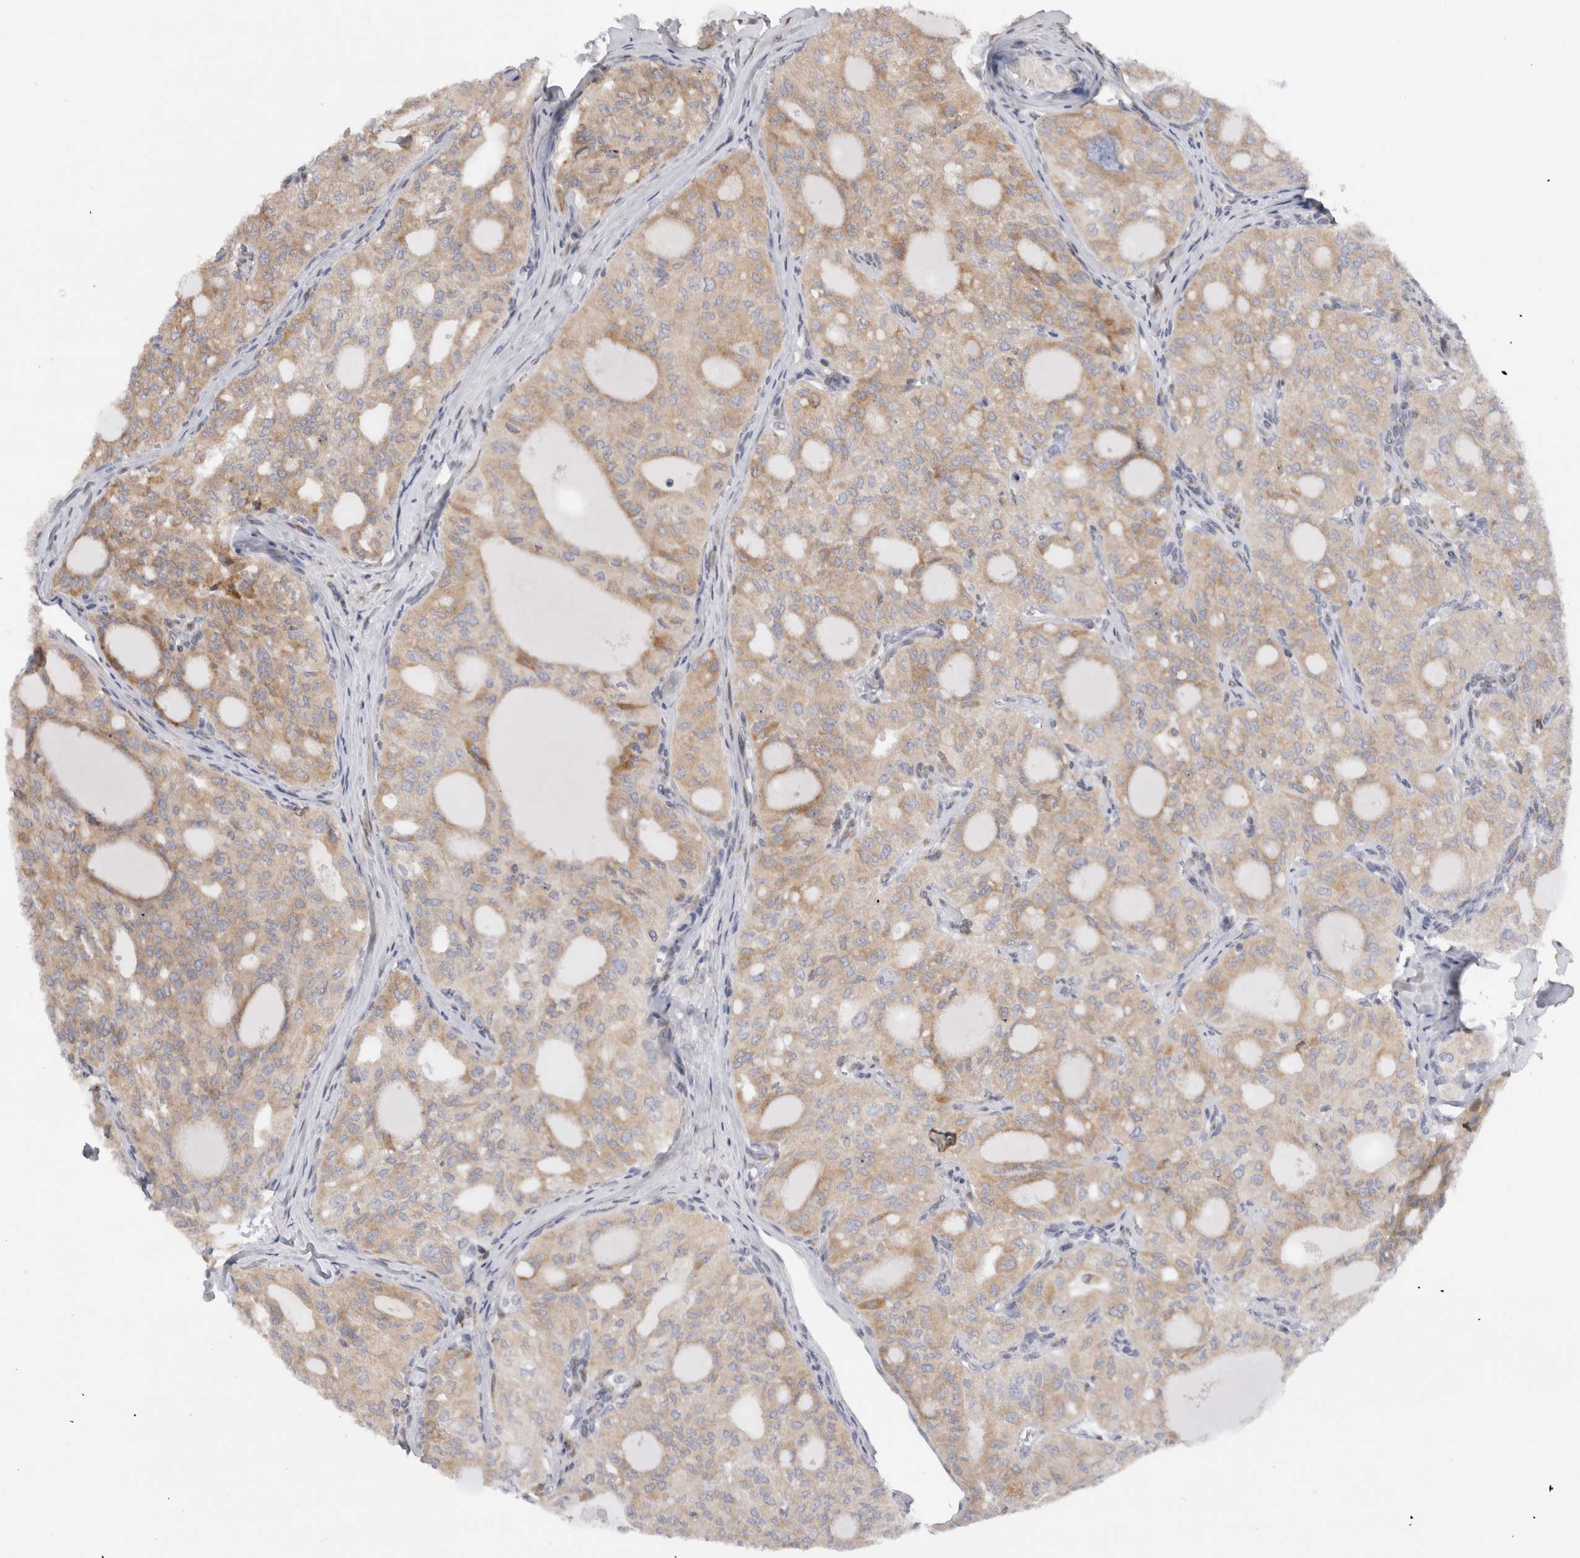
{"staining": {"intensity": "weak", "quantity": ">75%", "location": "cytoplasmic/membranous"}, "tissue": "thyroid cancer", "cell_type": "Tumor cells", "image_type": "cancer", "snomed": [{"axis": "morphology", "description": "Follicular adenoma carcinoma, NOS"}, {"axis": "topography", "description": "Thyroid gland"}], "caption": "A brown stain labels weak cytoplasmic/membranous positivity of a protein in follicular adenoma carcinoma (thyroid) tumor cells.", "gene": "VCPIP1", "patient": {"sex": "male", "age": 75}}